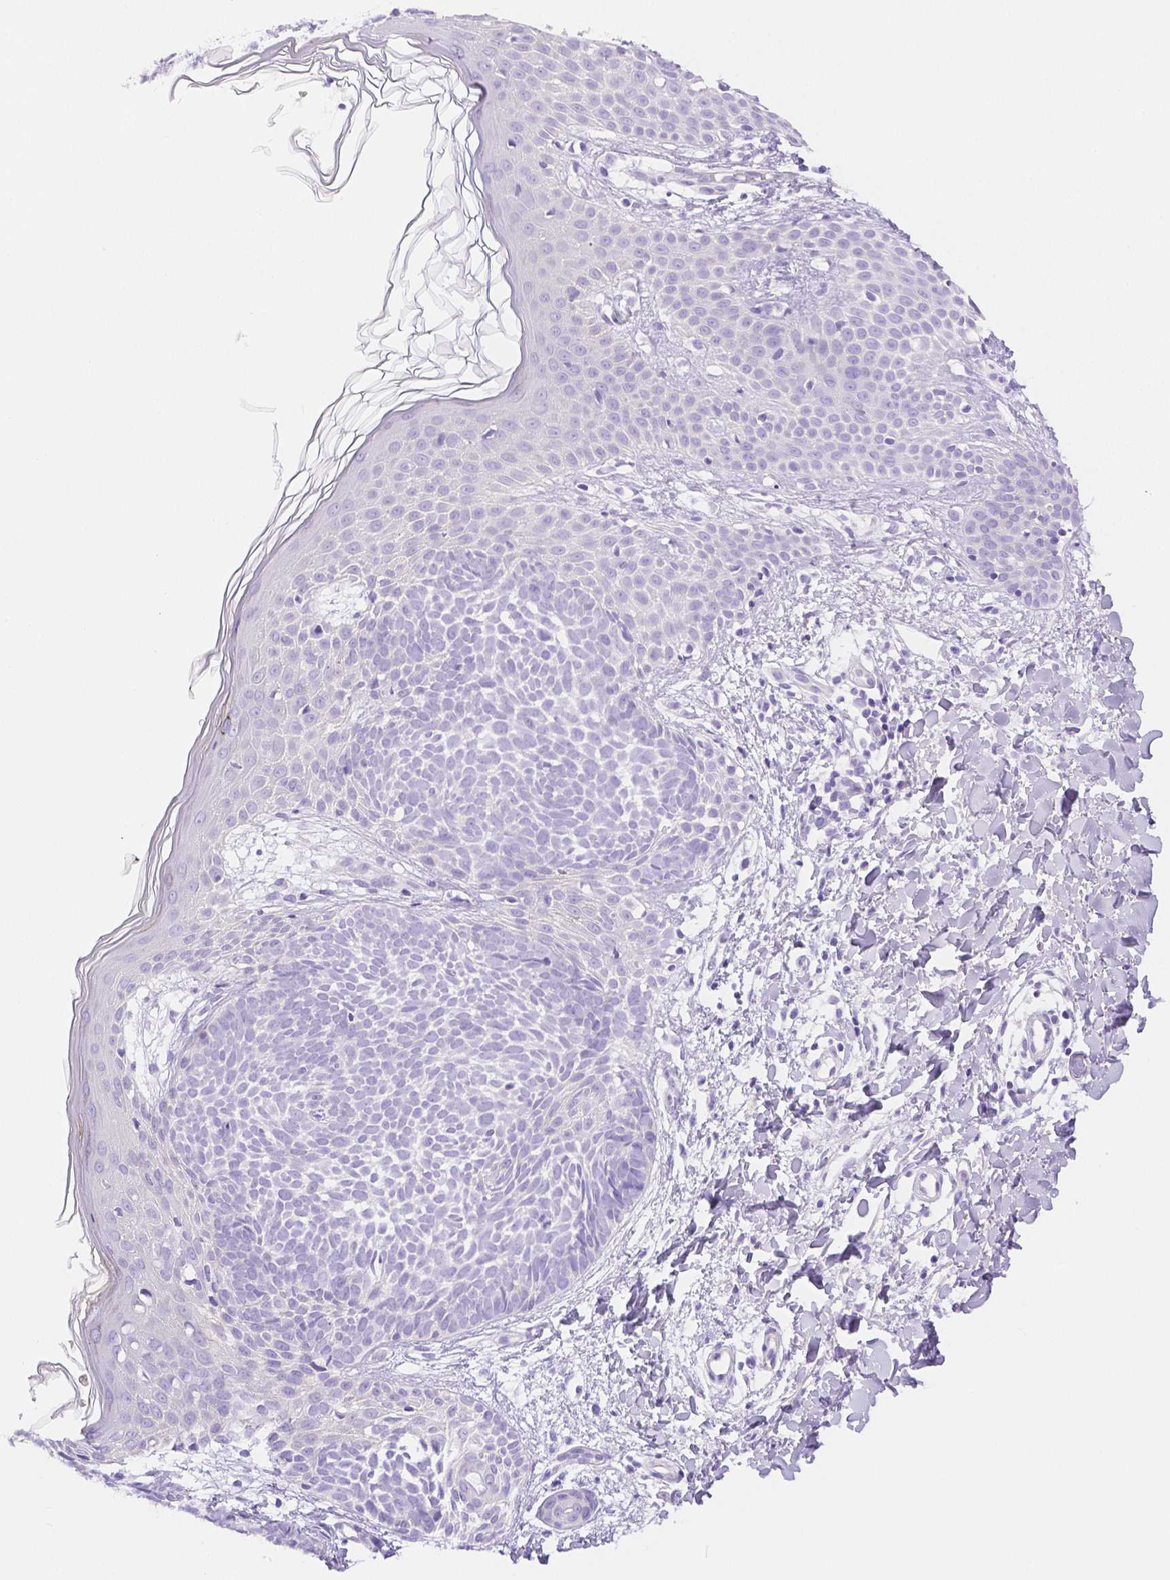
{"staining": {"intensity": "negative", "quantity": "none", "location": "none"}, "tissue": "skin cancer", "cell_type": "Tumor cells", "image_type": "cancer", "snomed": [{"axis": "morphology", "description": "Basal cell carcinoma"}, {"axis": "topography", "description": "Skin"}], "caption": "High magnification brightfield microscopy of skin cancer stained with DAB (brown) and counterstained with hematoxylin (blue): tumor cells show no significant positivity.", "gene": "SLC27A5", "patient": {"sex": "female", "age": 51}}